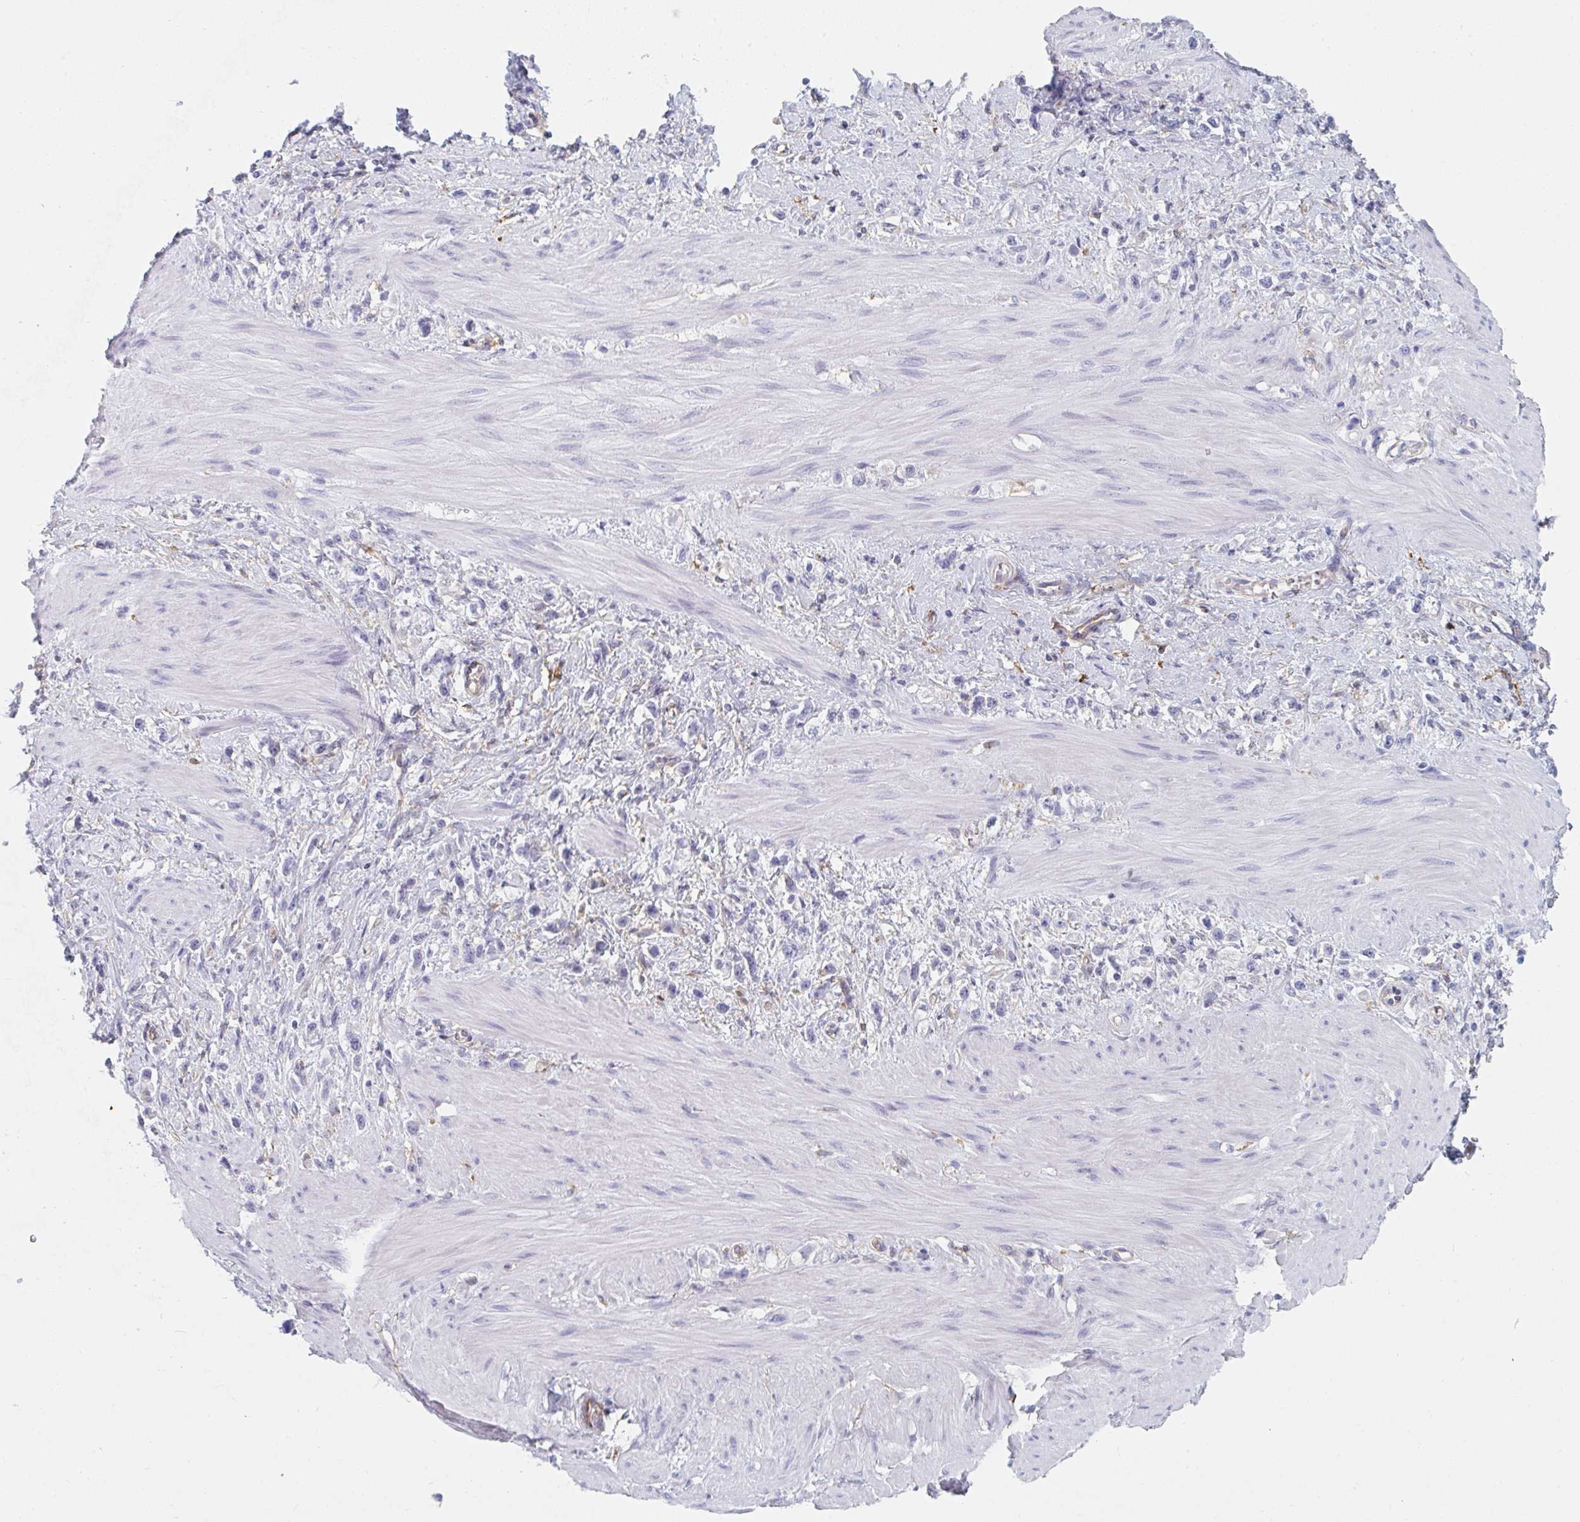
{"staining": {"intensity": "negative", "quantity": "none", "location": "none"}, "tissue": "stomach cancer", "cell_type": "Tumor cells", "image_type": "cancer", "snomed": [{"axis": "morphology", "description": "Adenocarcinoma, NOS"}, {"axis": "topography", "description": "Stomach"}], "caption": "Immunohistochemistry of human stomach cancer demonstrates no expression in tumor cells. (Brightfield microscopy of DAB (3,3'-diaminobenzidine) immunohistochemistry at high magnification).", "gene": "DAB2", "patient": {"sex": "female", "age": 65}}